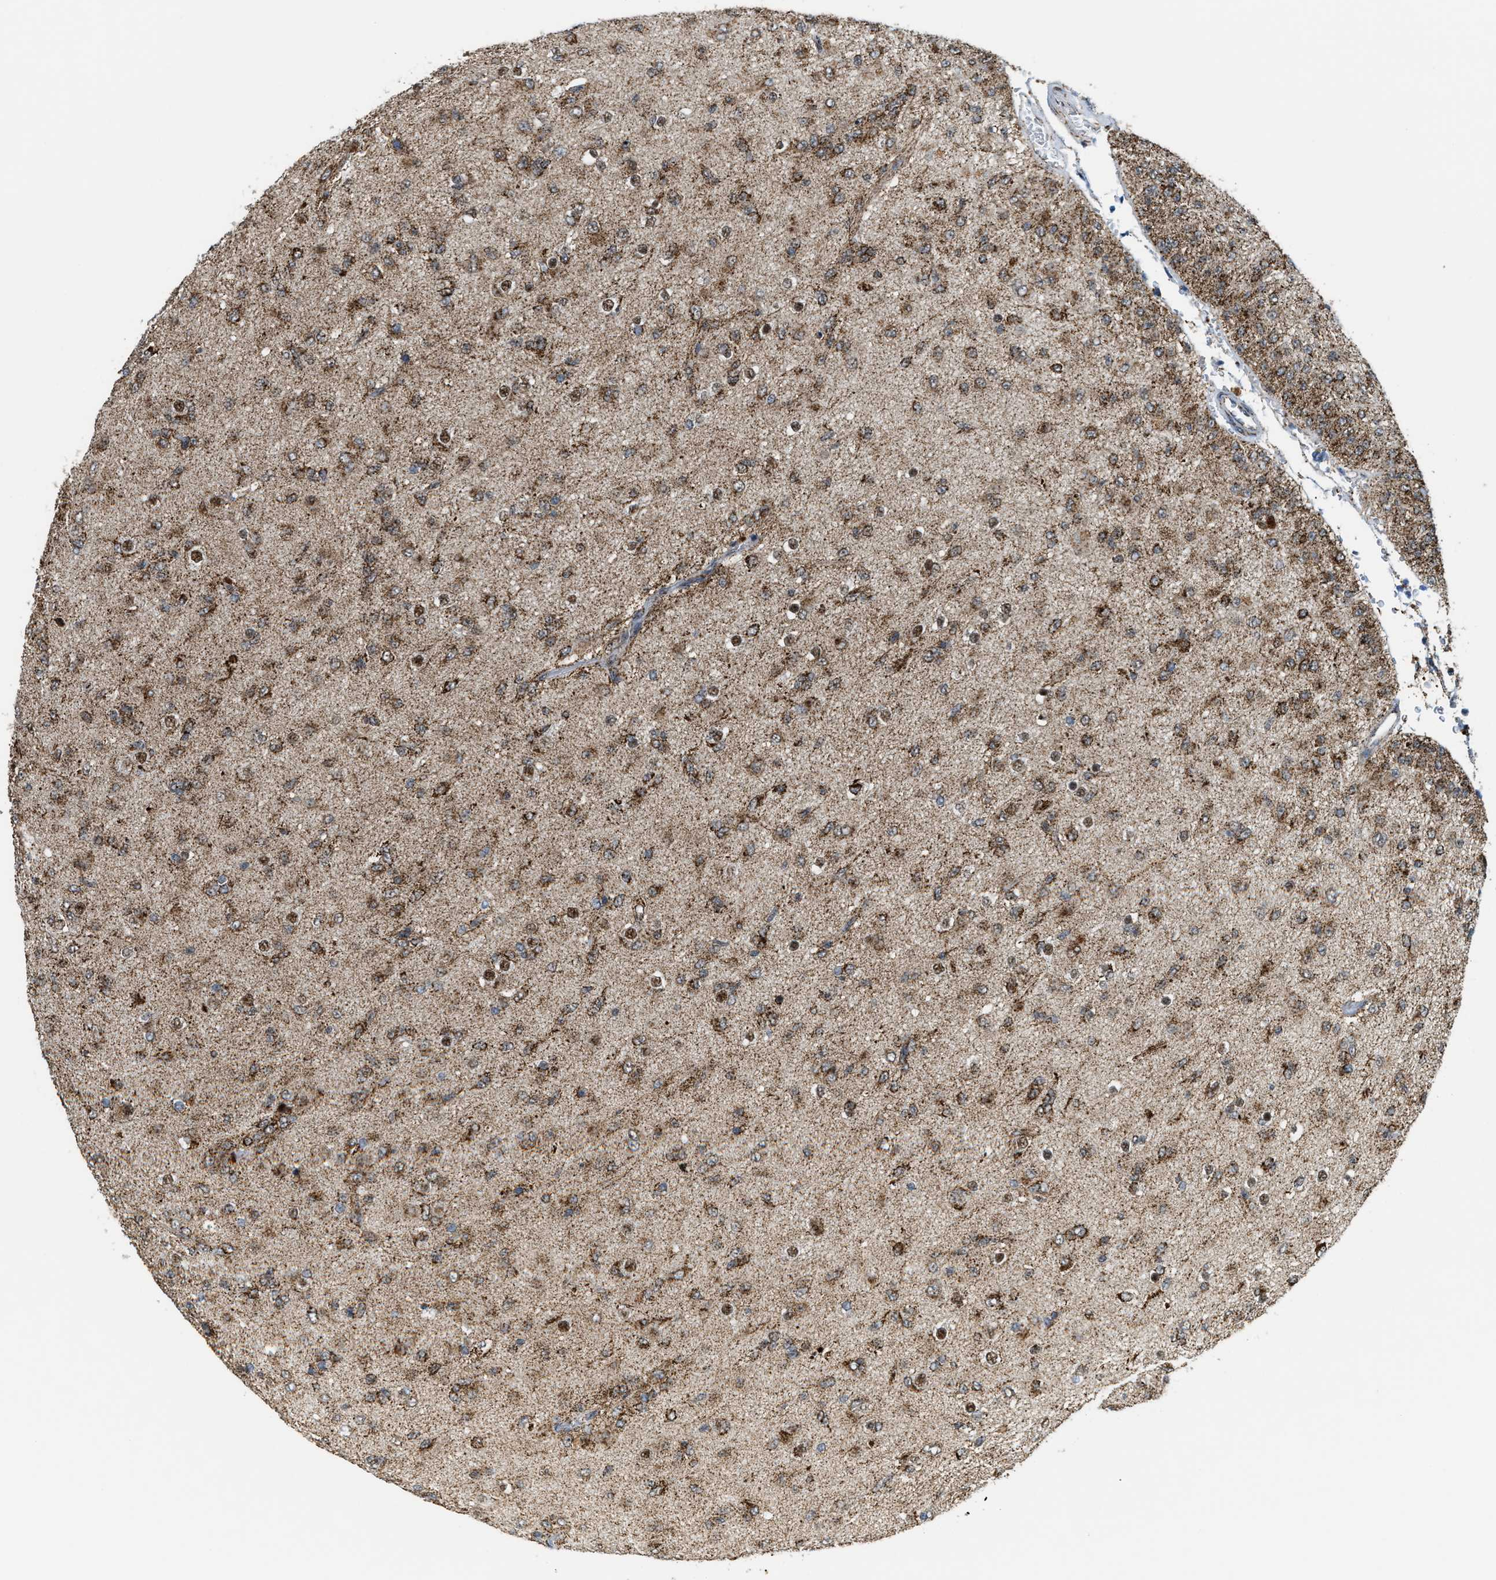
{"staining": {"intensity": "moderate", "quantity": ">75%", "location": "cytoplasmic/membranous"}, "tissue": "glioma", "cell_type": "Tumor cells", "image_type": "cancer", "snomed": [{"axis": "morphology", "description": "Glioma, malignant, Low grade"}, {"axis": "topography", "description": "Brain"}], "caption": "Brown immunohistochemical staining in low-grade glioma (malignant) displays moderate cytoplasmic/membranous staining in approximately >75% of tumor cells.", "gene": "HIBADH", "patient": {"sex": "male", "age": 65}}